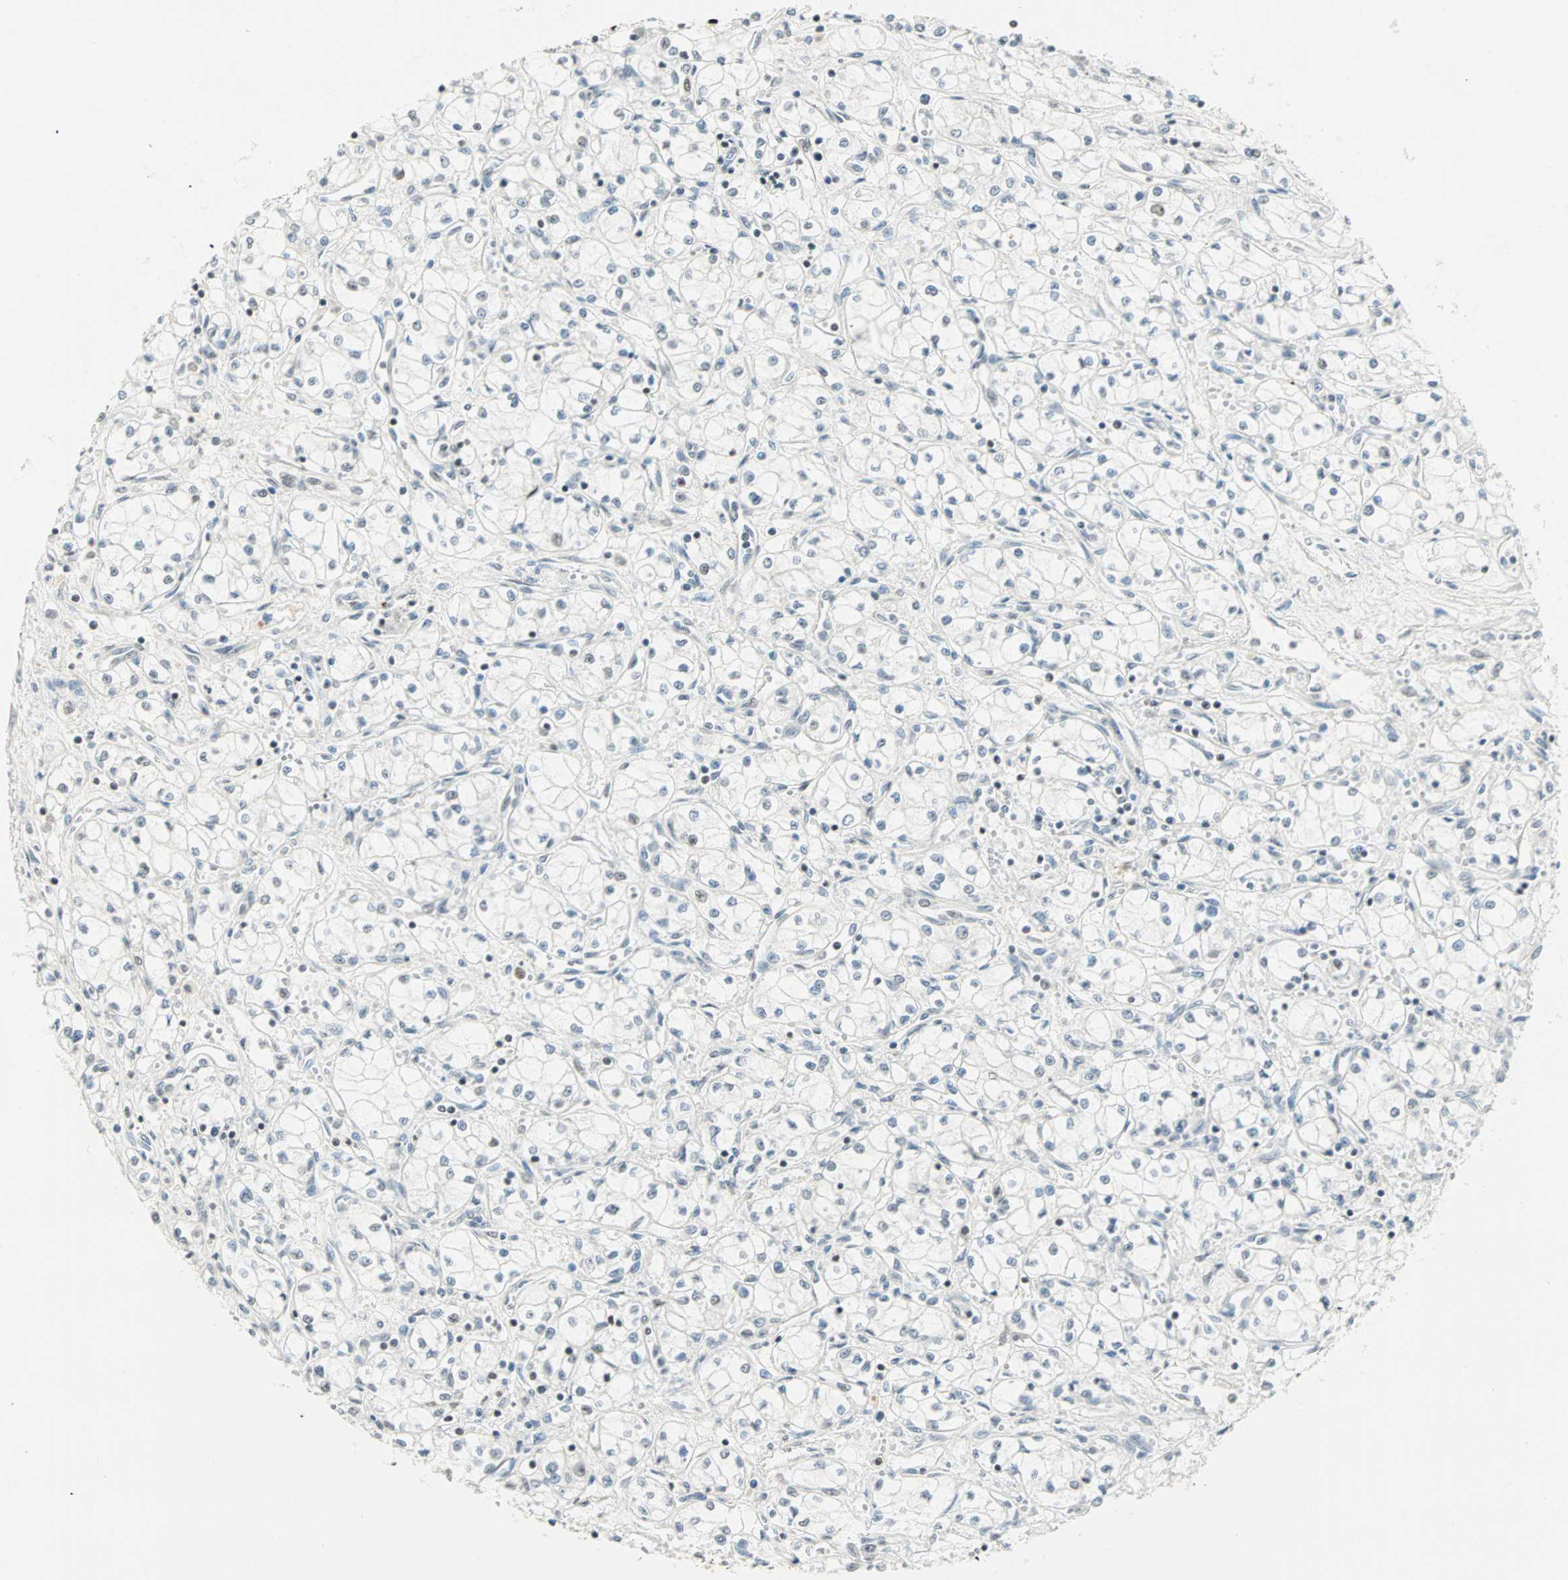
{"staining": {"intensity": "weak", "quantity": "<25%", "location": "nuclear"}, "tissue": "renal cancer", "cell_type": "Tumor cells", "image_type": "cancer", "snomed": [{"axis": "morphology", "description": "Normal tissue, NOS"}, {"axis": "morphology", "description": "Adenocarcinoma, NOS"}, {"axis": "topography", "description": "Kidney"}], "caption": "Micrograph shows no protein staining in tumor cells of renal cancer (adenocarcinoma) tissue. Nuclei are stained in blue.", "gene": "SMAD3", "patient": {"sex": "male", "age": 59}}